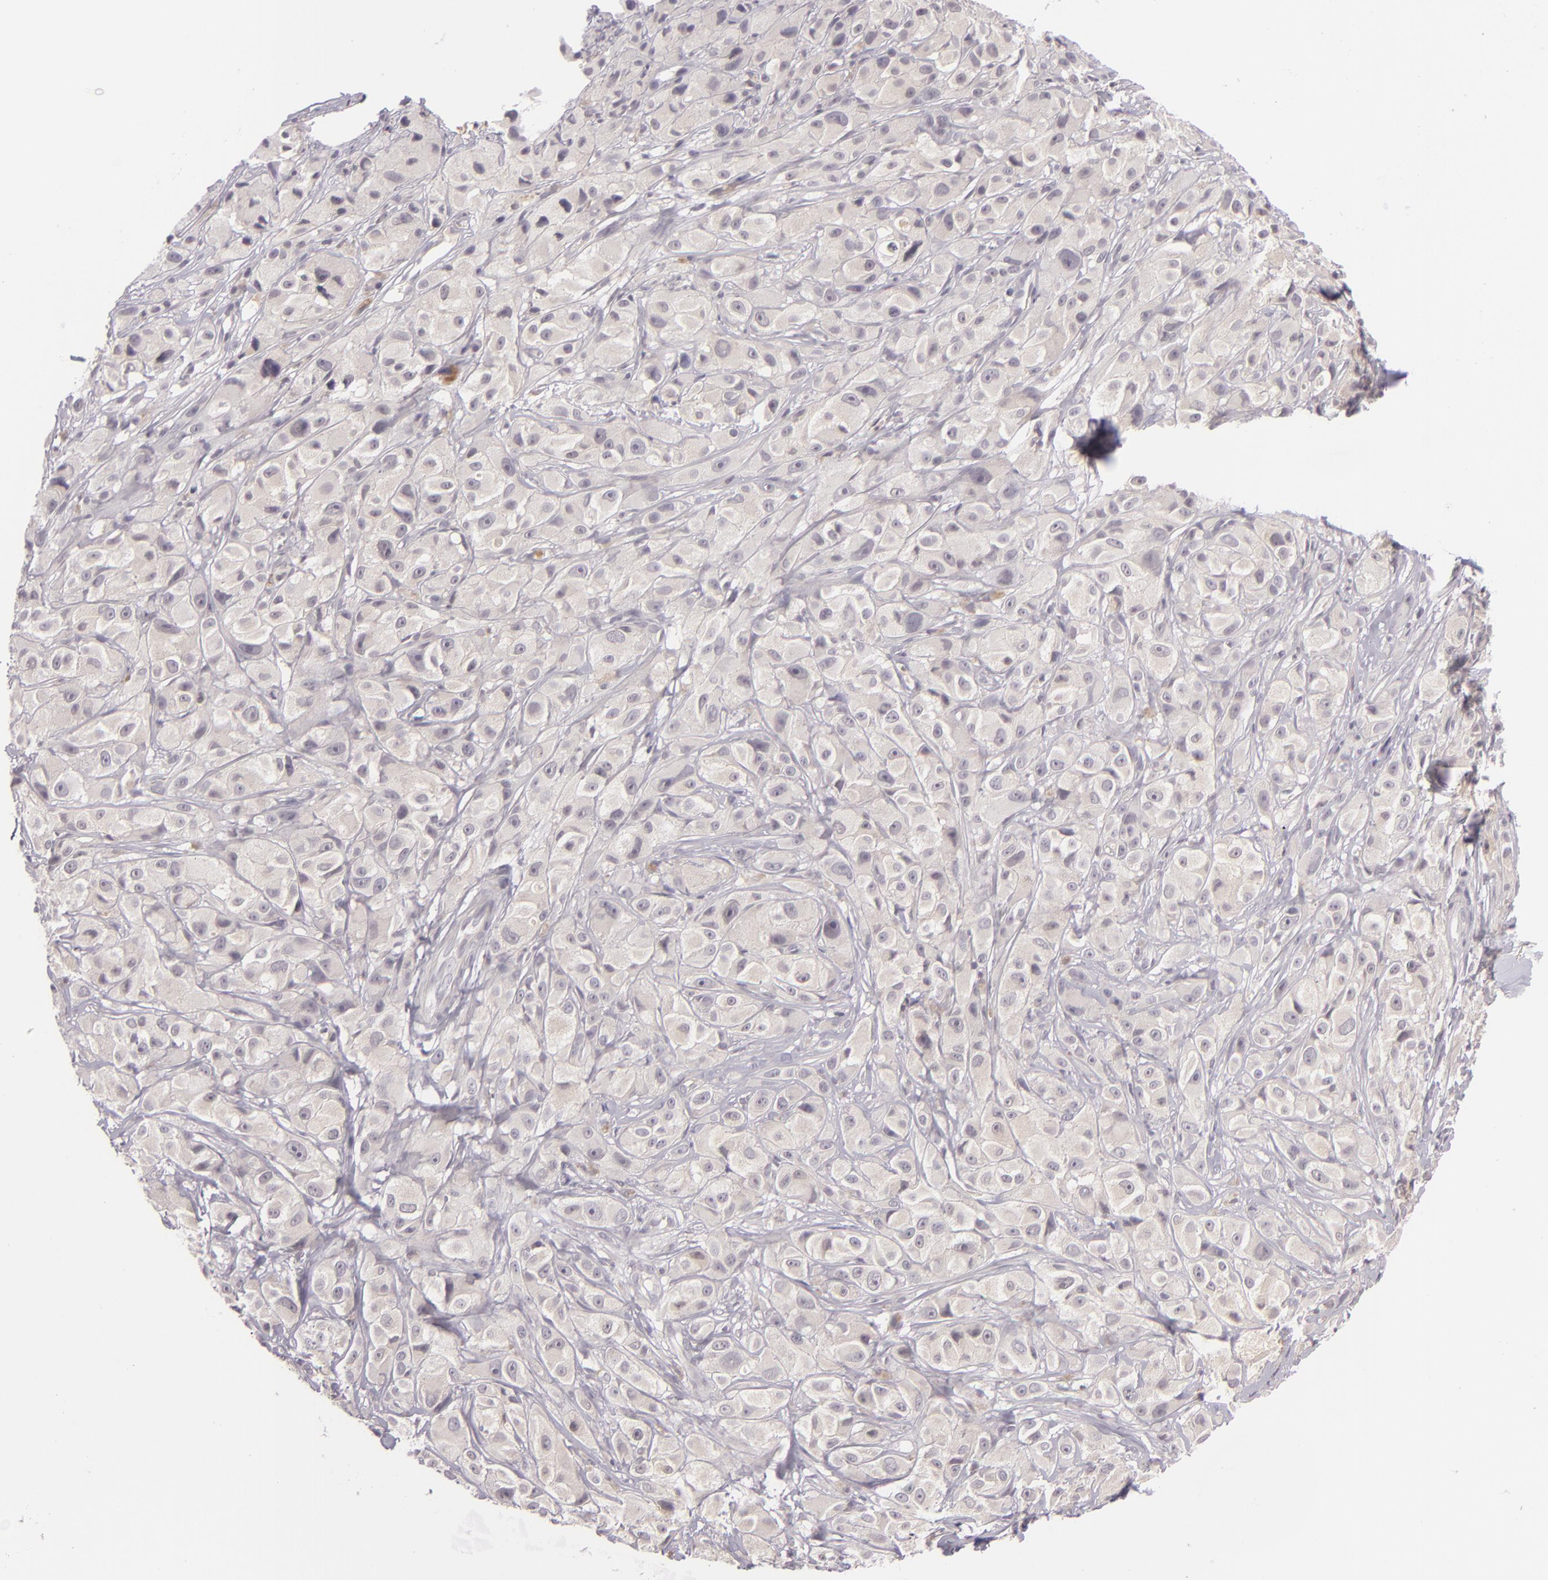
{"staining": {"intensity": "weak", "quantity": ">75%", "location": "cytoplasmic/membranous"}, "tissue": "melanoma", "cell_type": "Tumor cells", "image_type": "cancer", "snomed": [{"axis": "morphology", "description": "Malignant melanoma, NOS"}, {"axis": "topography", "description": "Skin"}], "caption": "Immunohistochemical staining of human melanoma exhibits low levels of weak cytoplasmic/membranous positivity in about >75% of tumor cells. The protein is shown in brown color, while the nuclei are stained blue.", "gene": "DAG1", "patient": {"sex": "male", "age": 56}}